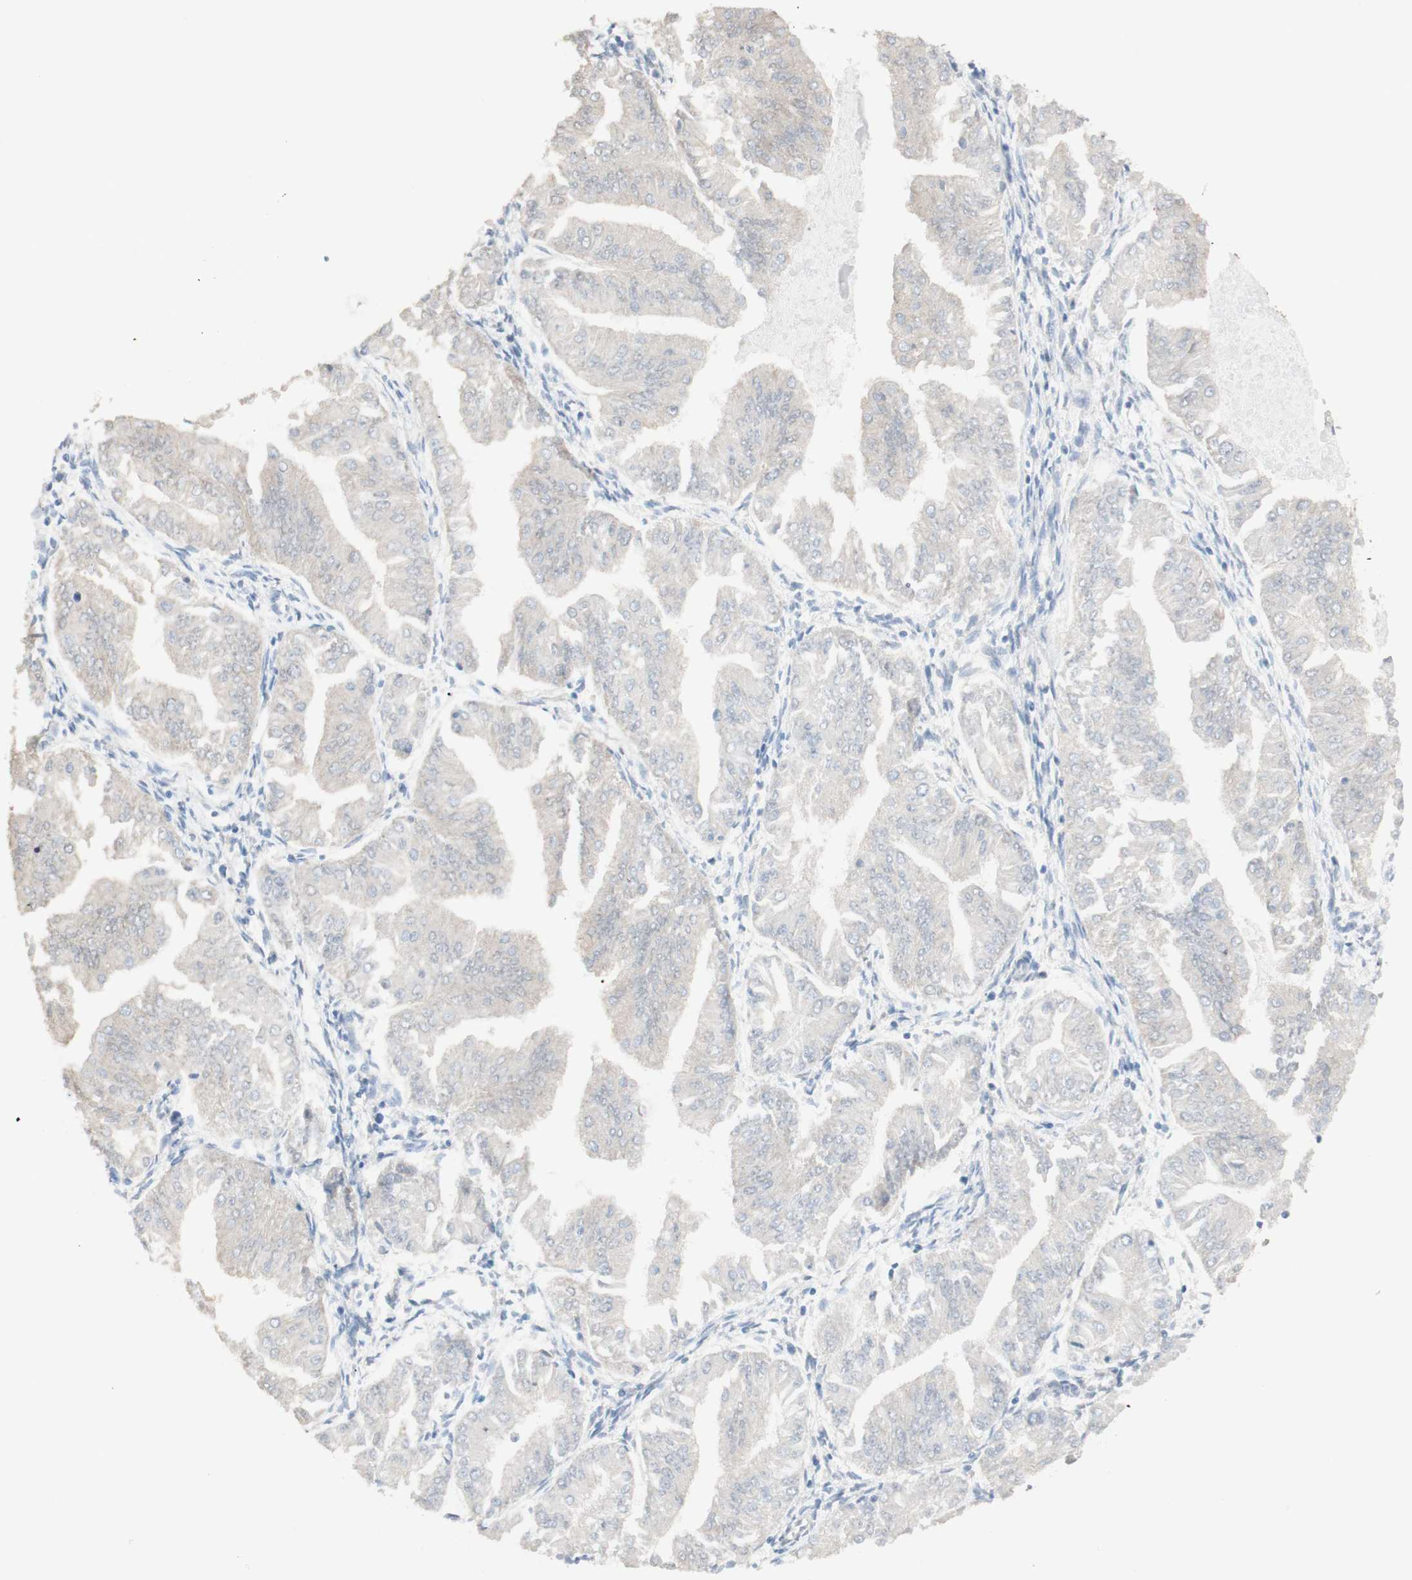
{"staining": {"intensity": "negative", "quantity": "none", "location": "none"}, "tissue": "endometrial cancer", "cell_type": "Tumor cells", "image_type": "cancer", "snomed": [{"axis": "morphology", "description": "Adenocarcinoma, NOS"}, {"axis": "topography", "description": "Endometrium"}], "caption": "This image is of endometrial cancer (adenocarcinoma) stained with immunohistochemistry (IHC) to label a protein in brown with the nuclei are counter-stained blue. There is no positivity in tumor cells.", "gene": "COMT", "patient": {"sex": "female", "age": 53}}